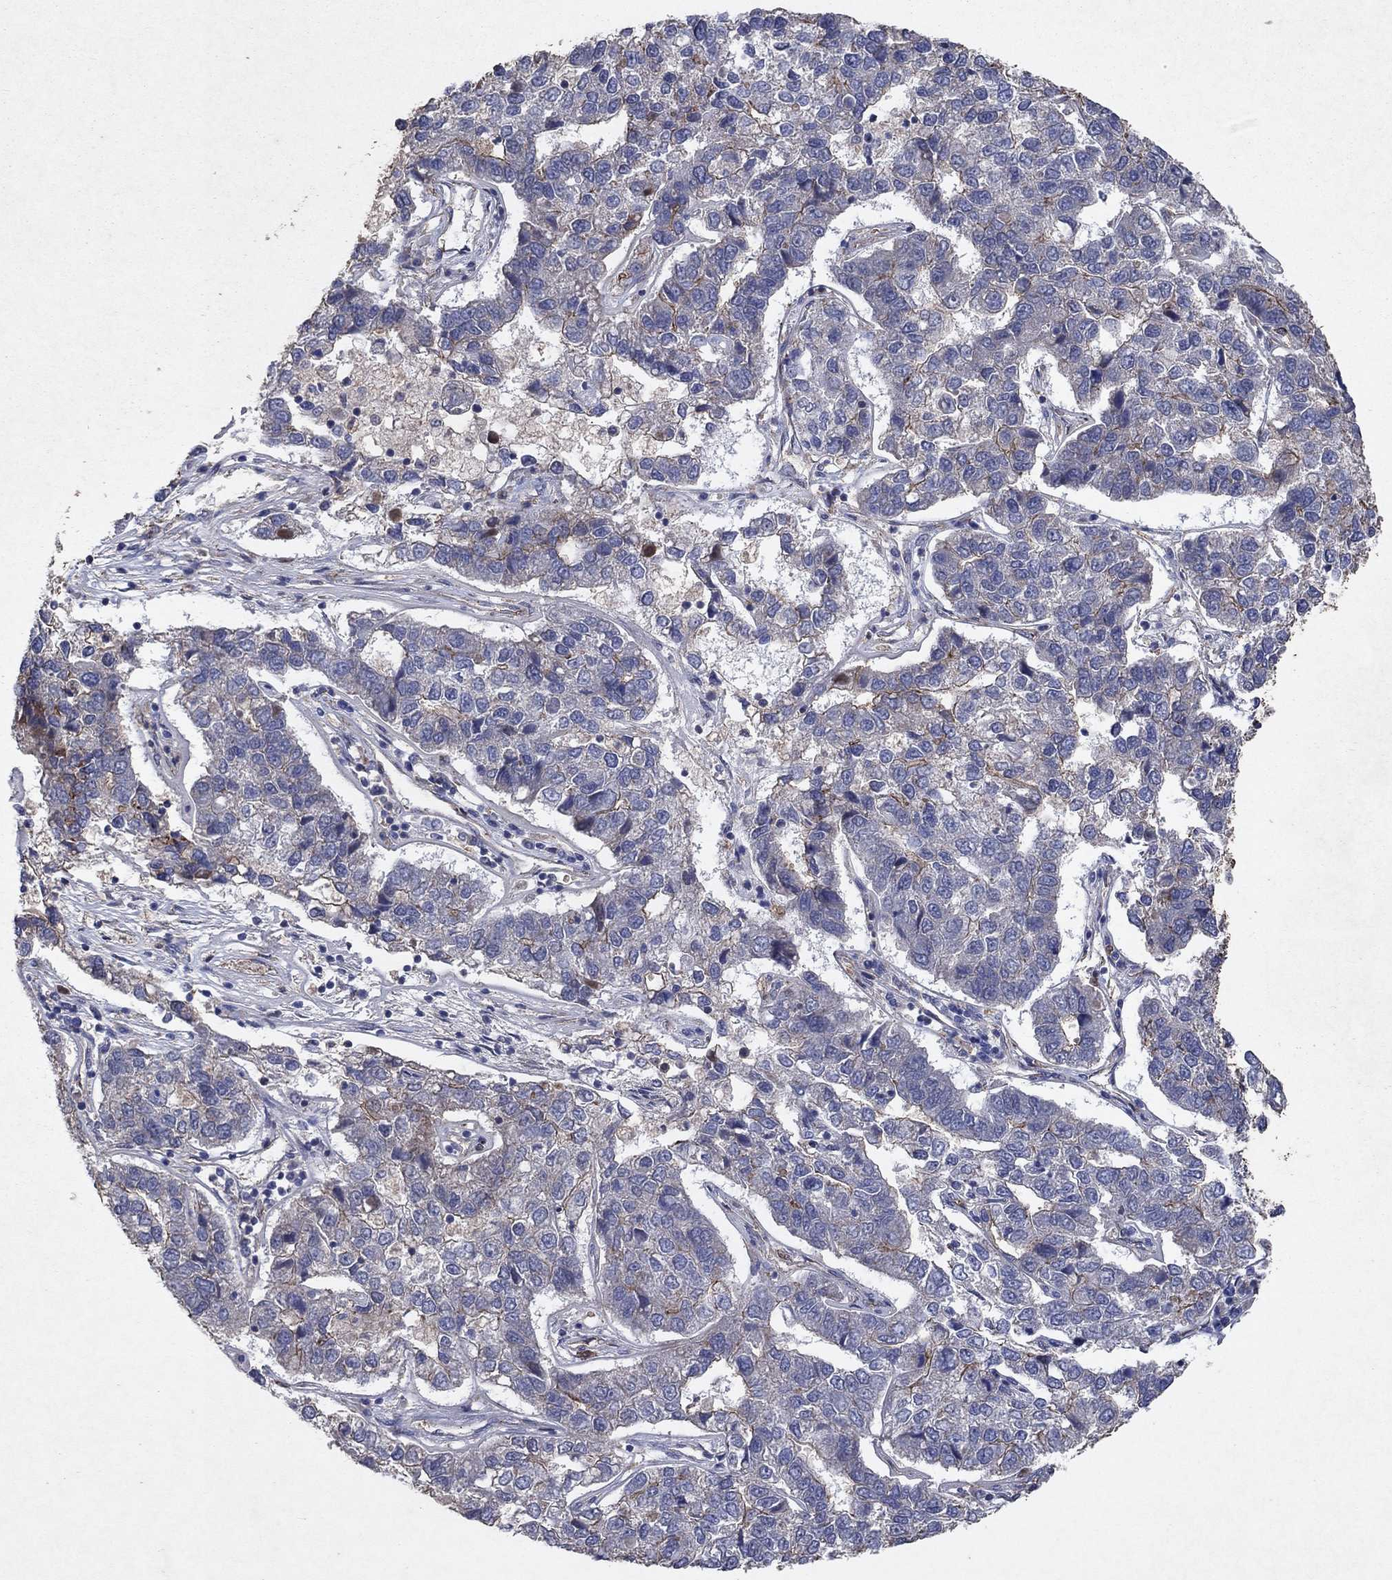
{"staining": {"intensity": "moderate", "quantity": "<25%", "location": "cytoplasmic/membranous"}, "tissue": "pancreatic cancer", "cell_type": "Tumor cells", "image_type": "cancer", "snomed": [{"axis": "morphology", "description": "Adenocarcinoma, NOS"}, {"axis": "topography", "description": "Pancreas"}], "caption": "Immunohistochemical staining of pancreatic cancer exhibits moderate cytoplasmic/membranous protein expression in approximately <25% of tumor cells.", "gene": "FRG1", "patient": {"sex": "female", "age": 61}}